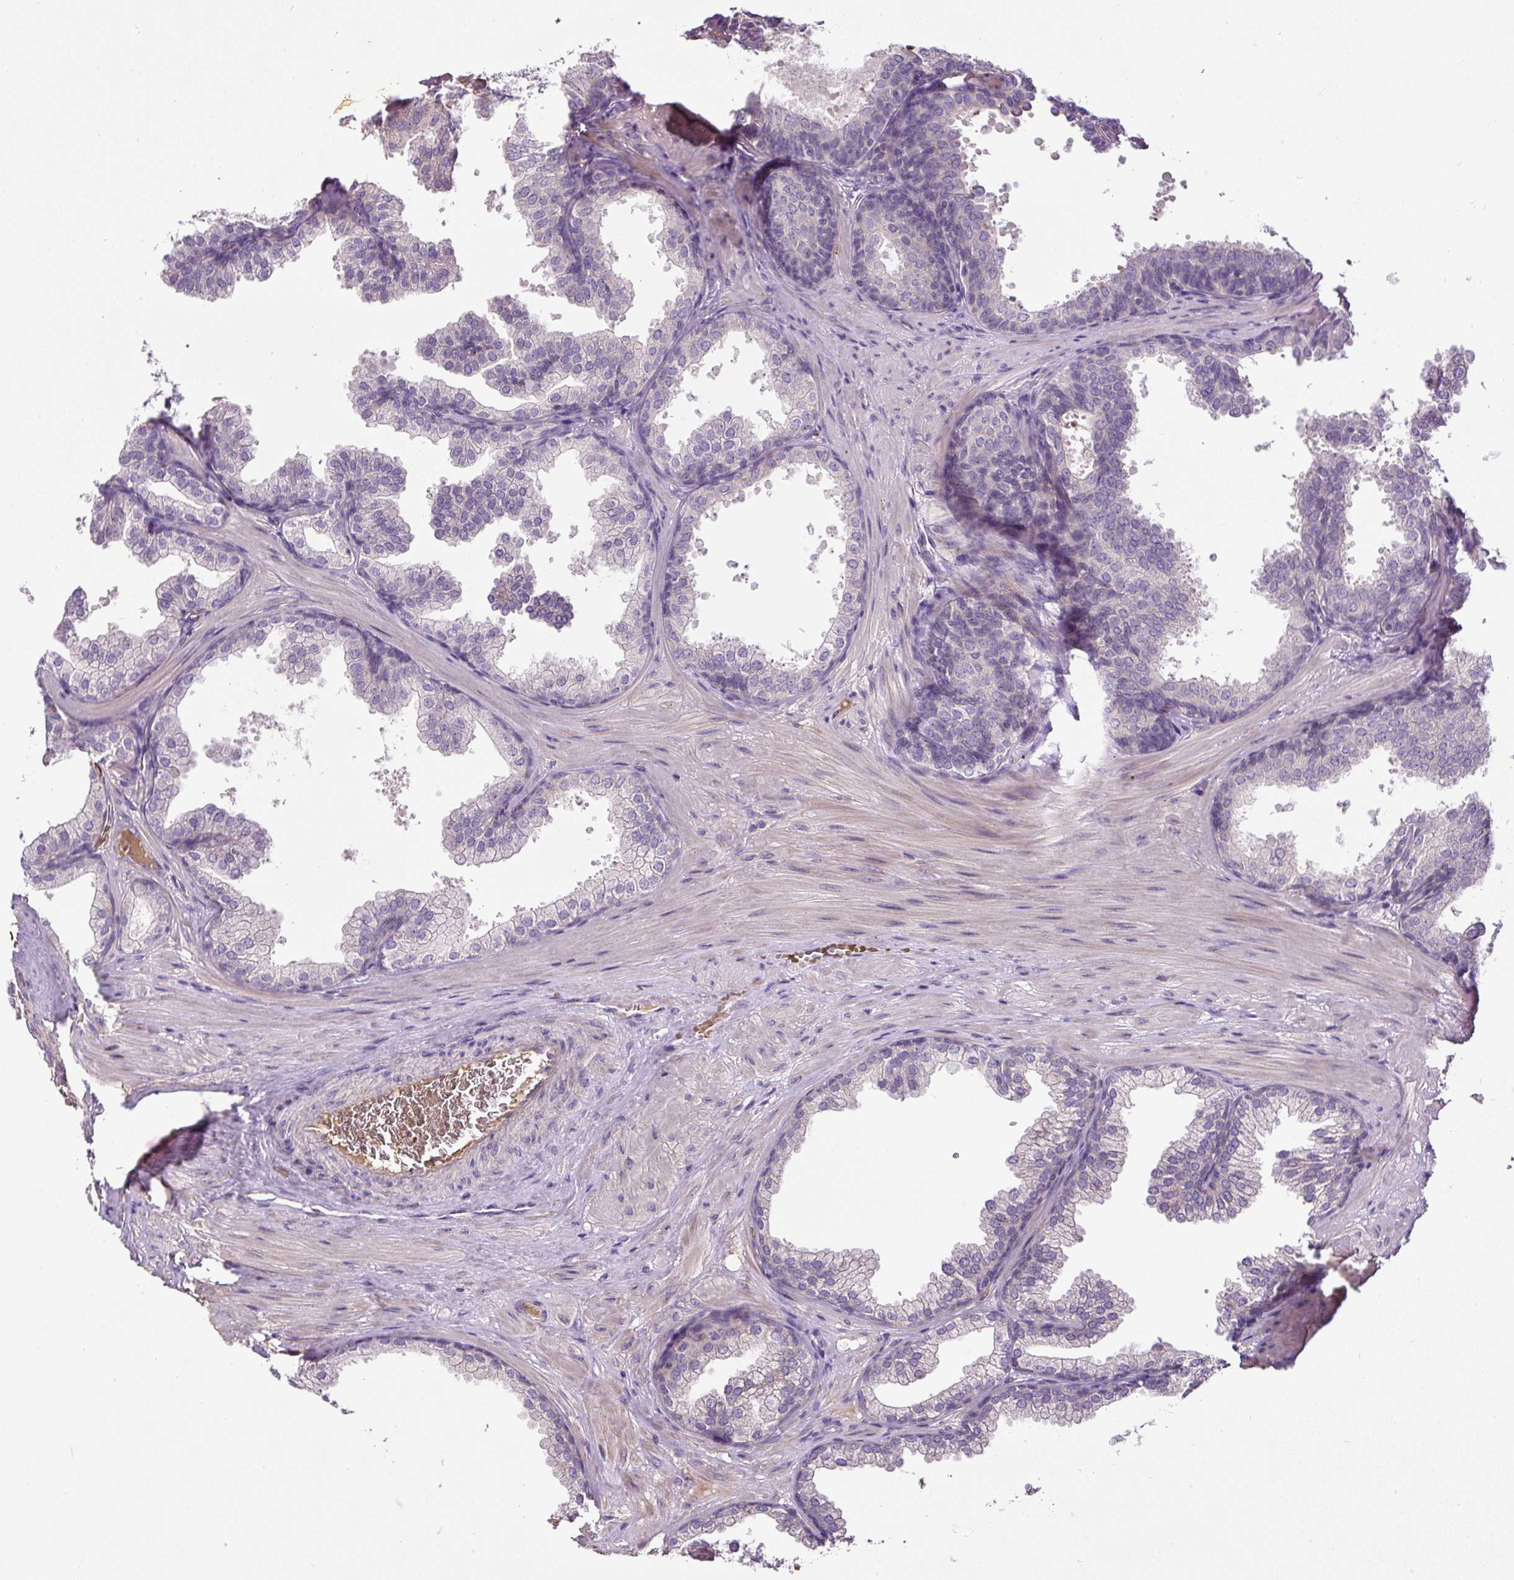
{"staining": {"intensity": "negative", "quantity": "none", "location": "none"}, "tissue": "prostate", "cell_type": "Glandular cells", "image_type": "normal", "snomed": [{"axis": "morphology", "description": "Normal tissue, NOS"}, {"axis": "topography", "description": "Prostate"}], "caption": "The image demonstrates no staining of glandular cells in benign prostate.", "gene": "CXCL13", "patient": {"sex": "male", "age": 37}}